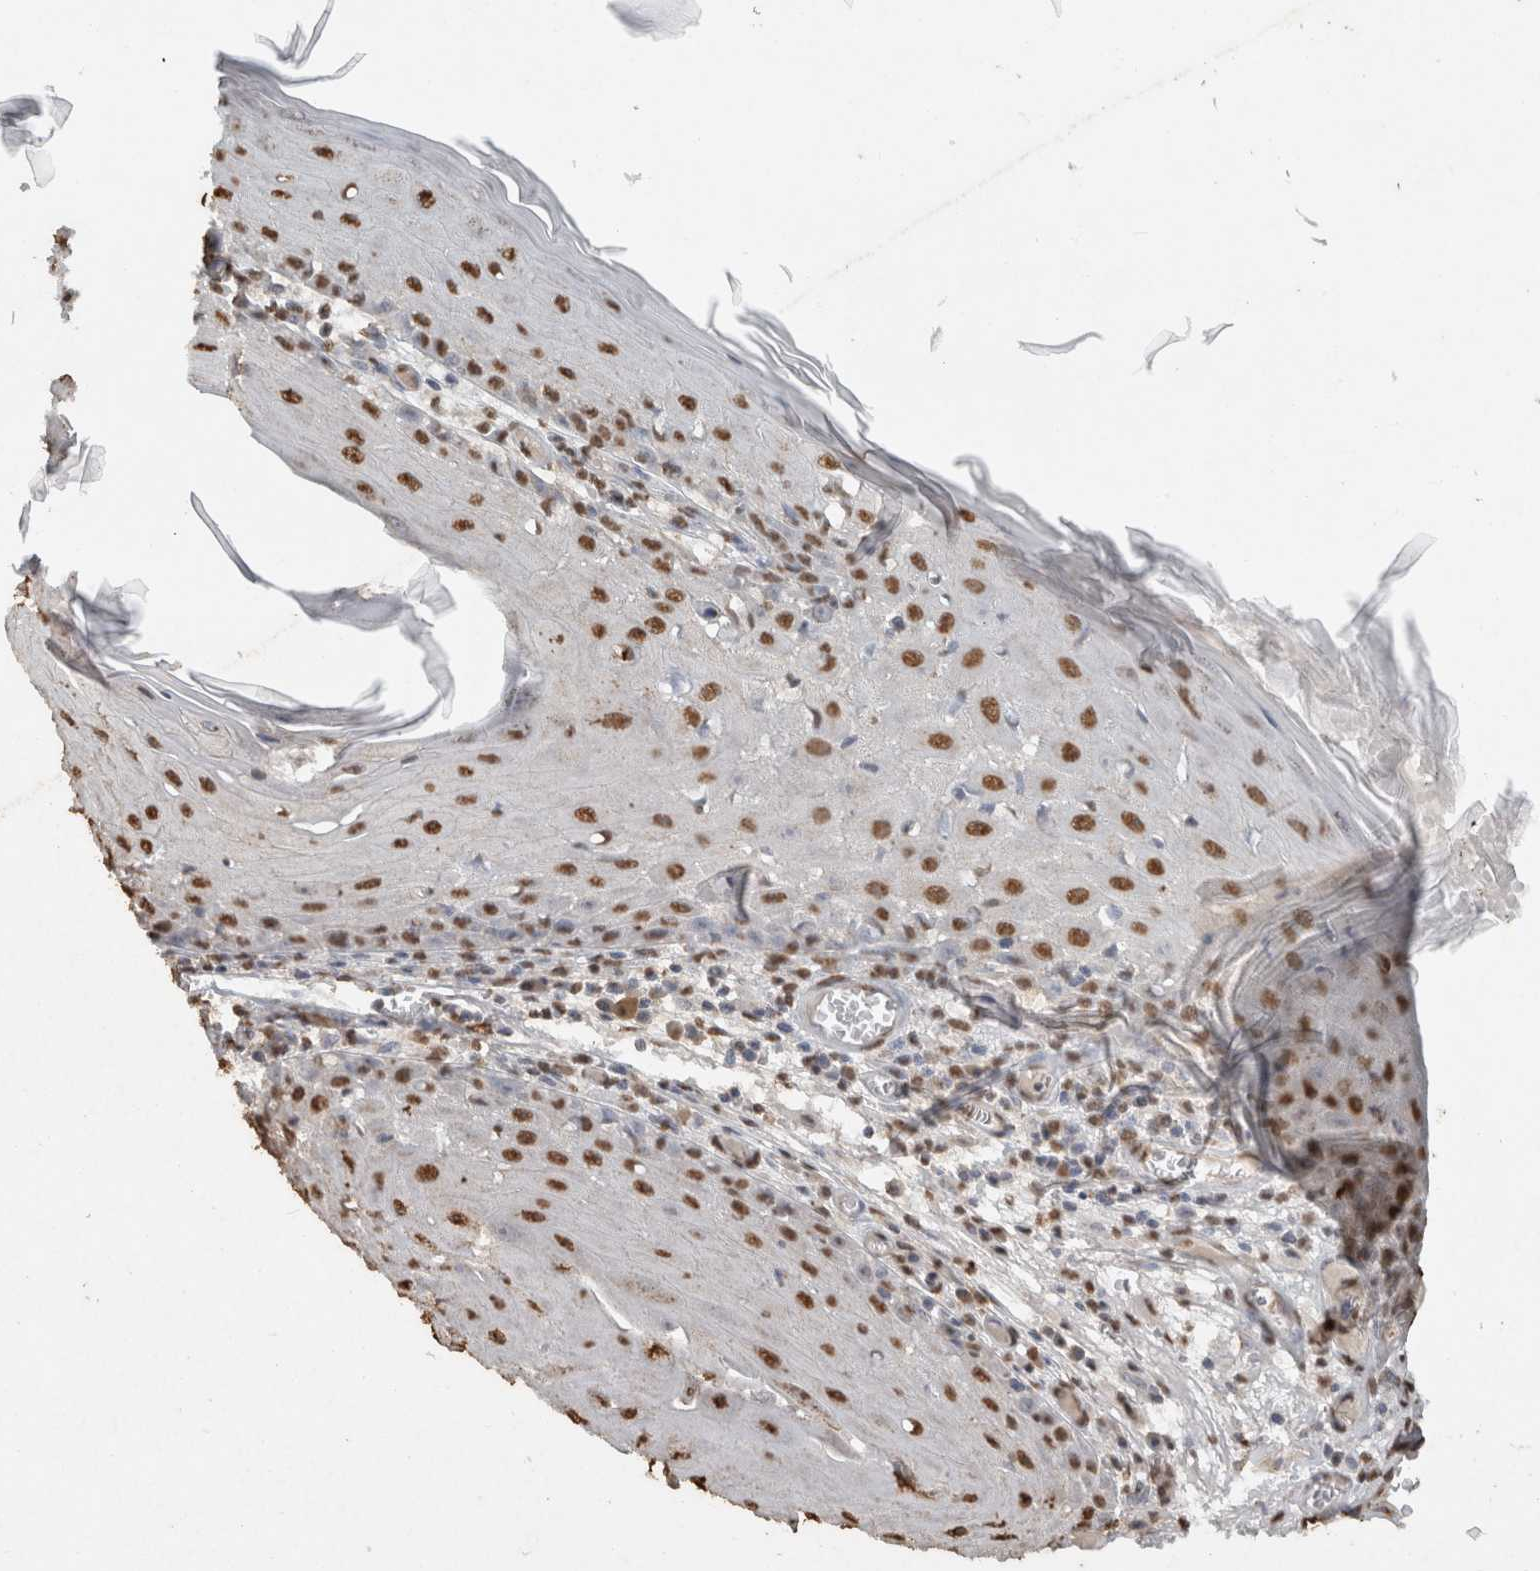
{"staining": {"intensity": "moderate", "quantity": ">75%", "location": "nuclear"}, "tissue": "skin cancer", "cell_type": "Tumor cells", "image_type": "cancer", "snomed": [{"axis": "morphology", "description": "Squamous cell carcinoma, NOS"}, {"axis": "topography", "description": "Skin"}], "caption": "A micrograph showing moderate nuclear positivity in approximately >75% of tumor cells in squamous cell carcinoma (skin), as visualized by brown immunohistochemical staining.", "gene": "HAND2", "patient": {"sex": "female", "age": 73}}